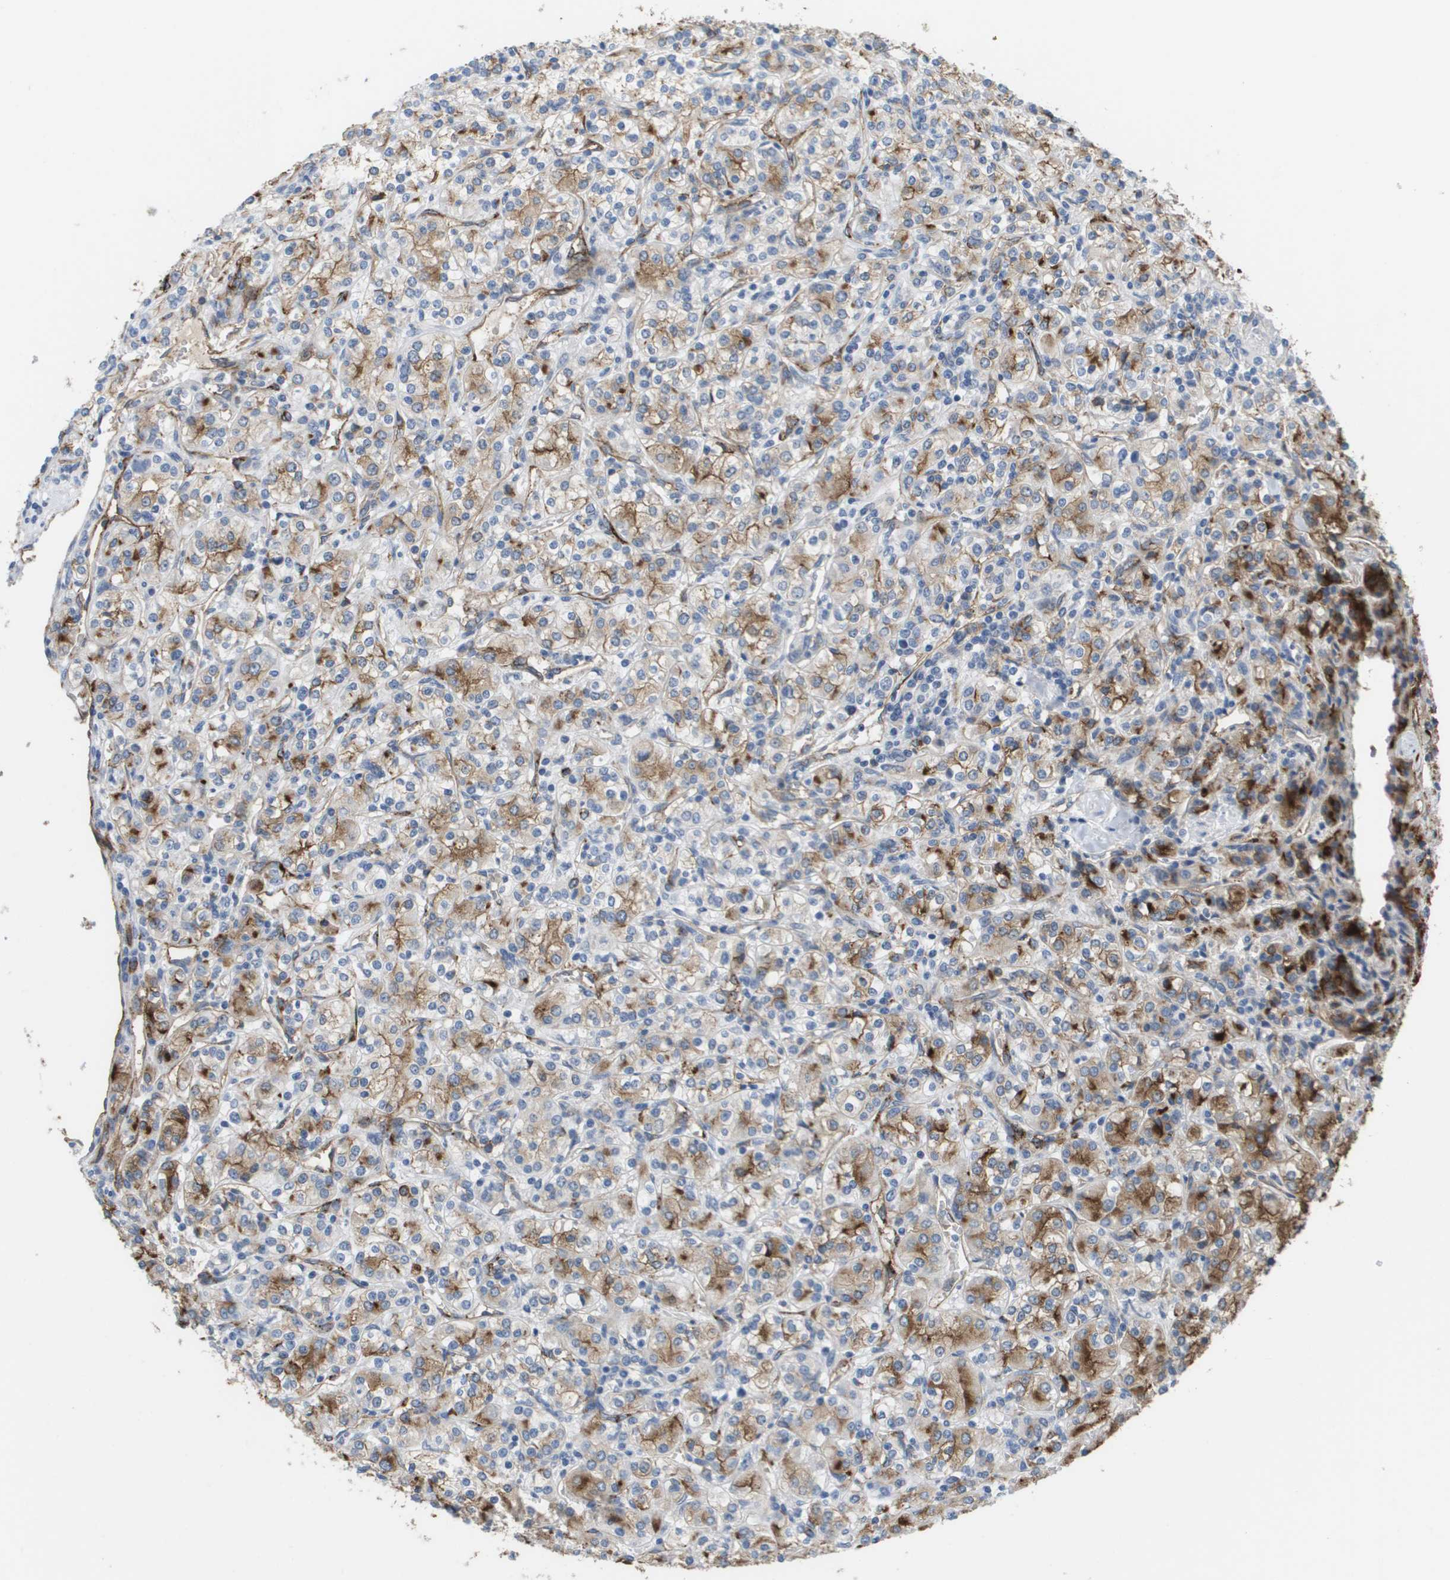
{"staining": {"intensity": "moderate", "quantity": ">75%", "location": "cytoplasmic/membranous"}, "tissue": "renal cancer", "cell_type": "Tumor cells", "image_type": "cancer", "snomed": [{"axis": "morphology", "description": "Adenocarcinoma, NOS"}, {"axis": "topography", "description": "Kidney"}], "caption": "This is a histology image of immunohistochemistry staining of adenocarcinoma (renal), which shows moderate staining in the cytoplasmic/membranous of tumor cells.", "gene": "ANGPT2", "patient": {"sex": "male", "age": 77}}